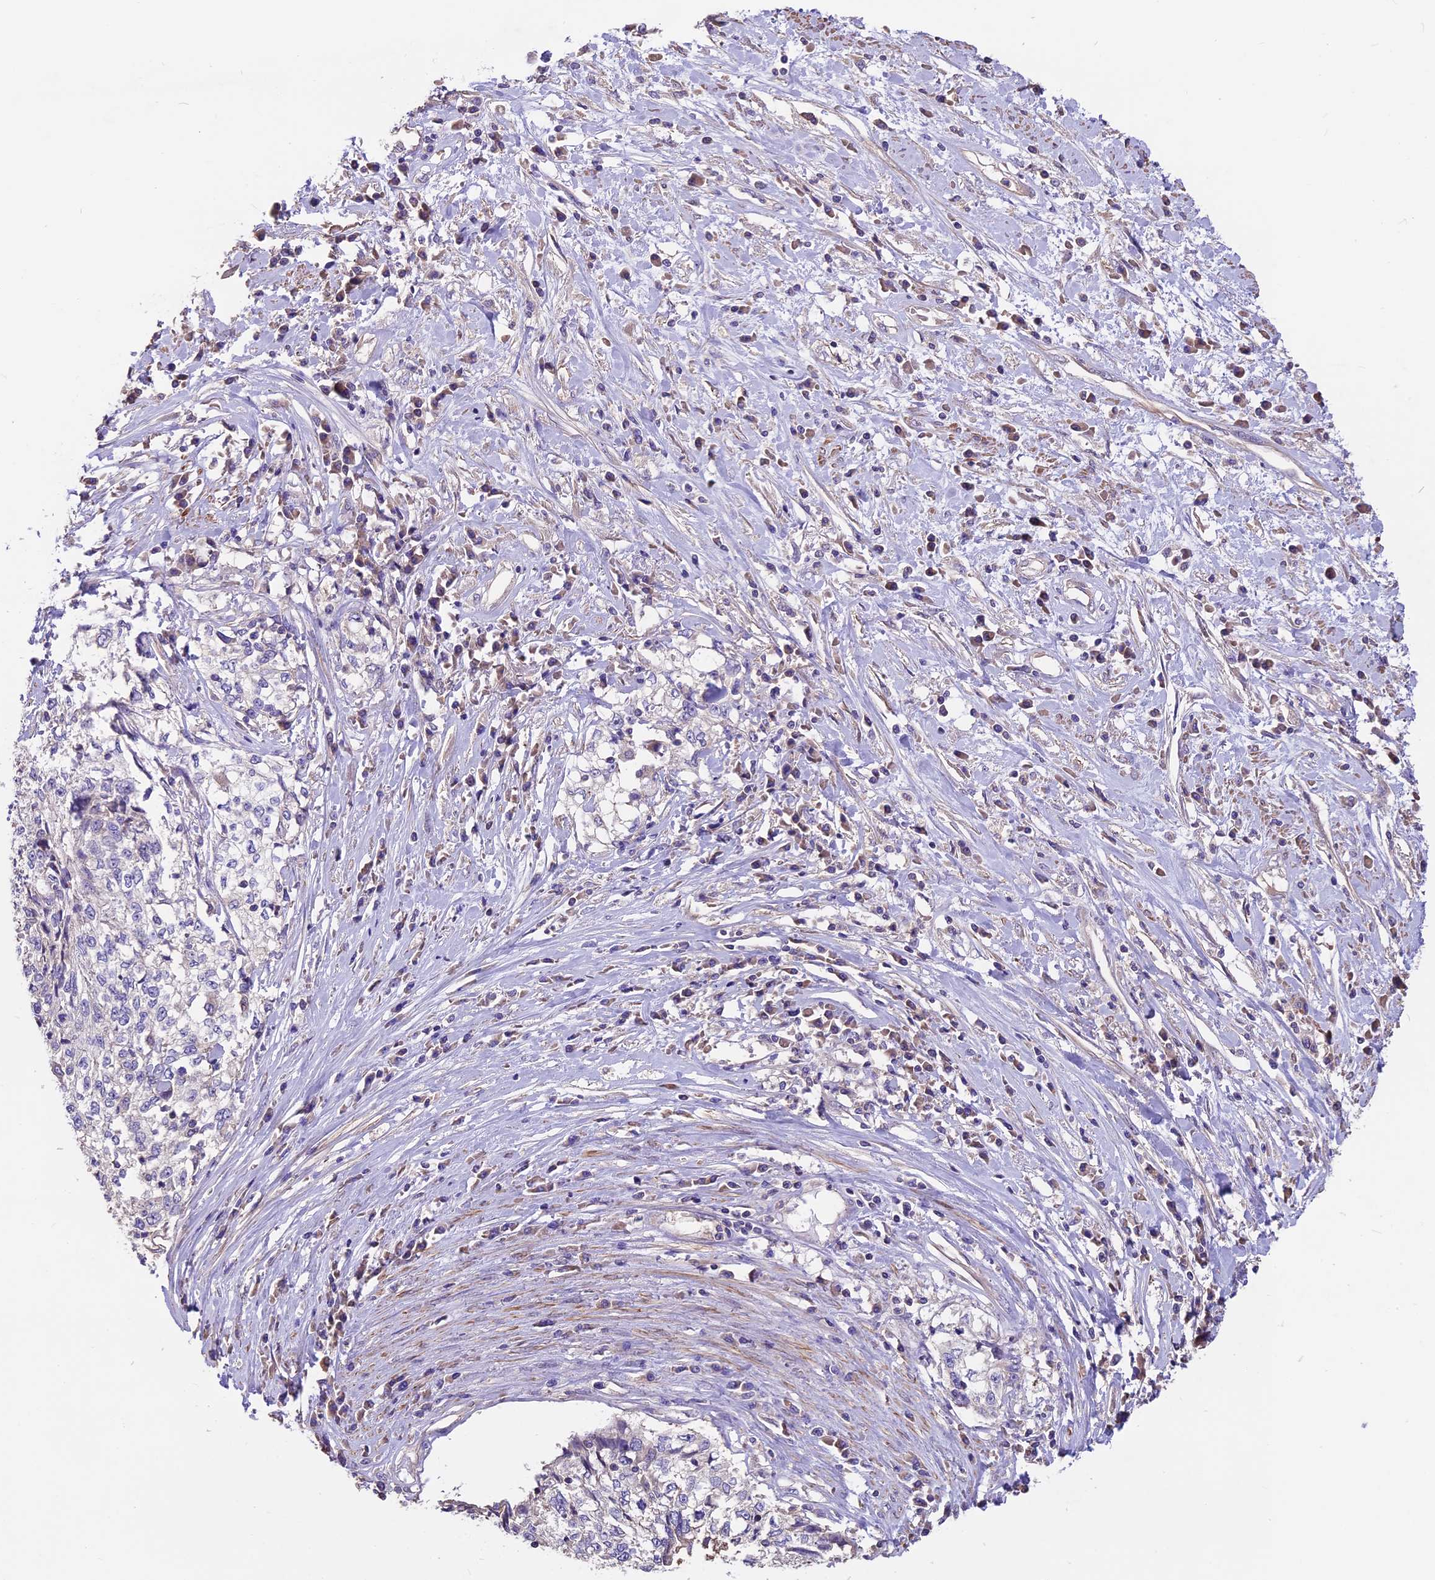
{"staining": {"intensity": "negative", "quantity": "none", "location": "none"}, "tissue": "cervical cancer", "cell_type": "Tumor cells", "image_type": "cancer", "snomed": [{"axis": "morphology", "description": "Squamous cell carcinoma, NOS"}, {"axis": "topography", "description": "Cervix"}], "caption": "Image shows no protein expression in tumor cells of cervical squamous cell carcinoma tissue.", "gene": "ANO3", "patient": {"sex": "female", "age": 57}}